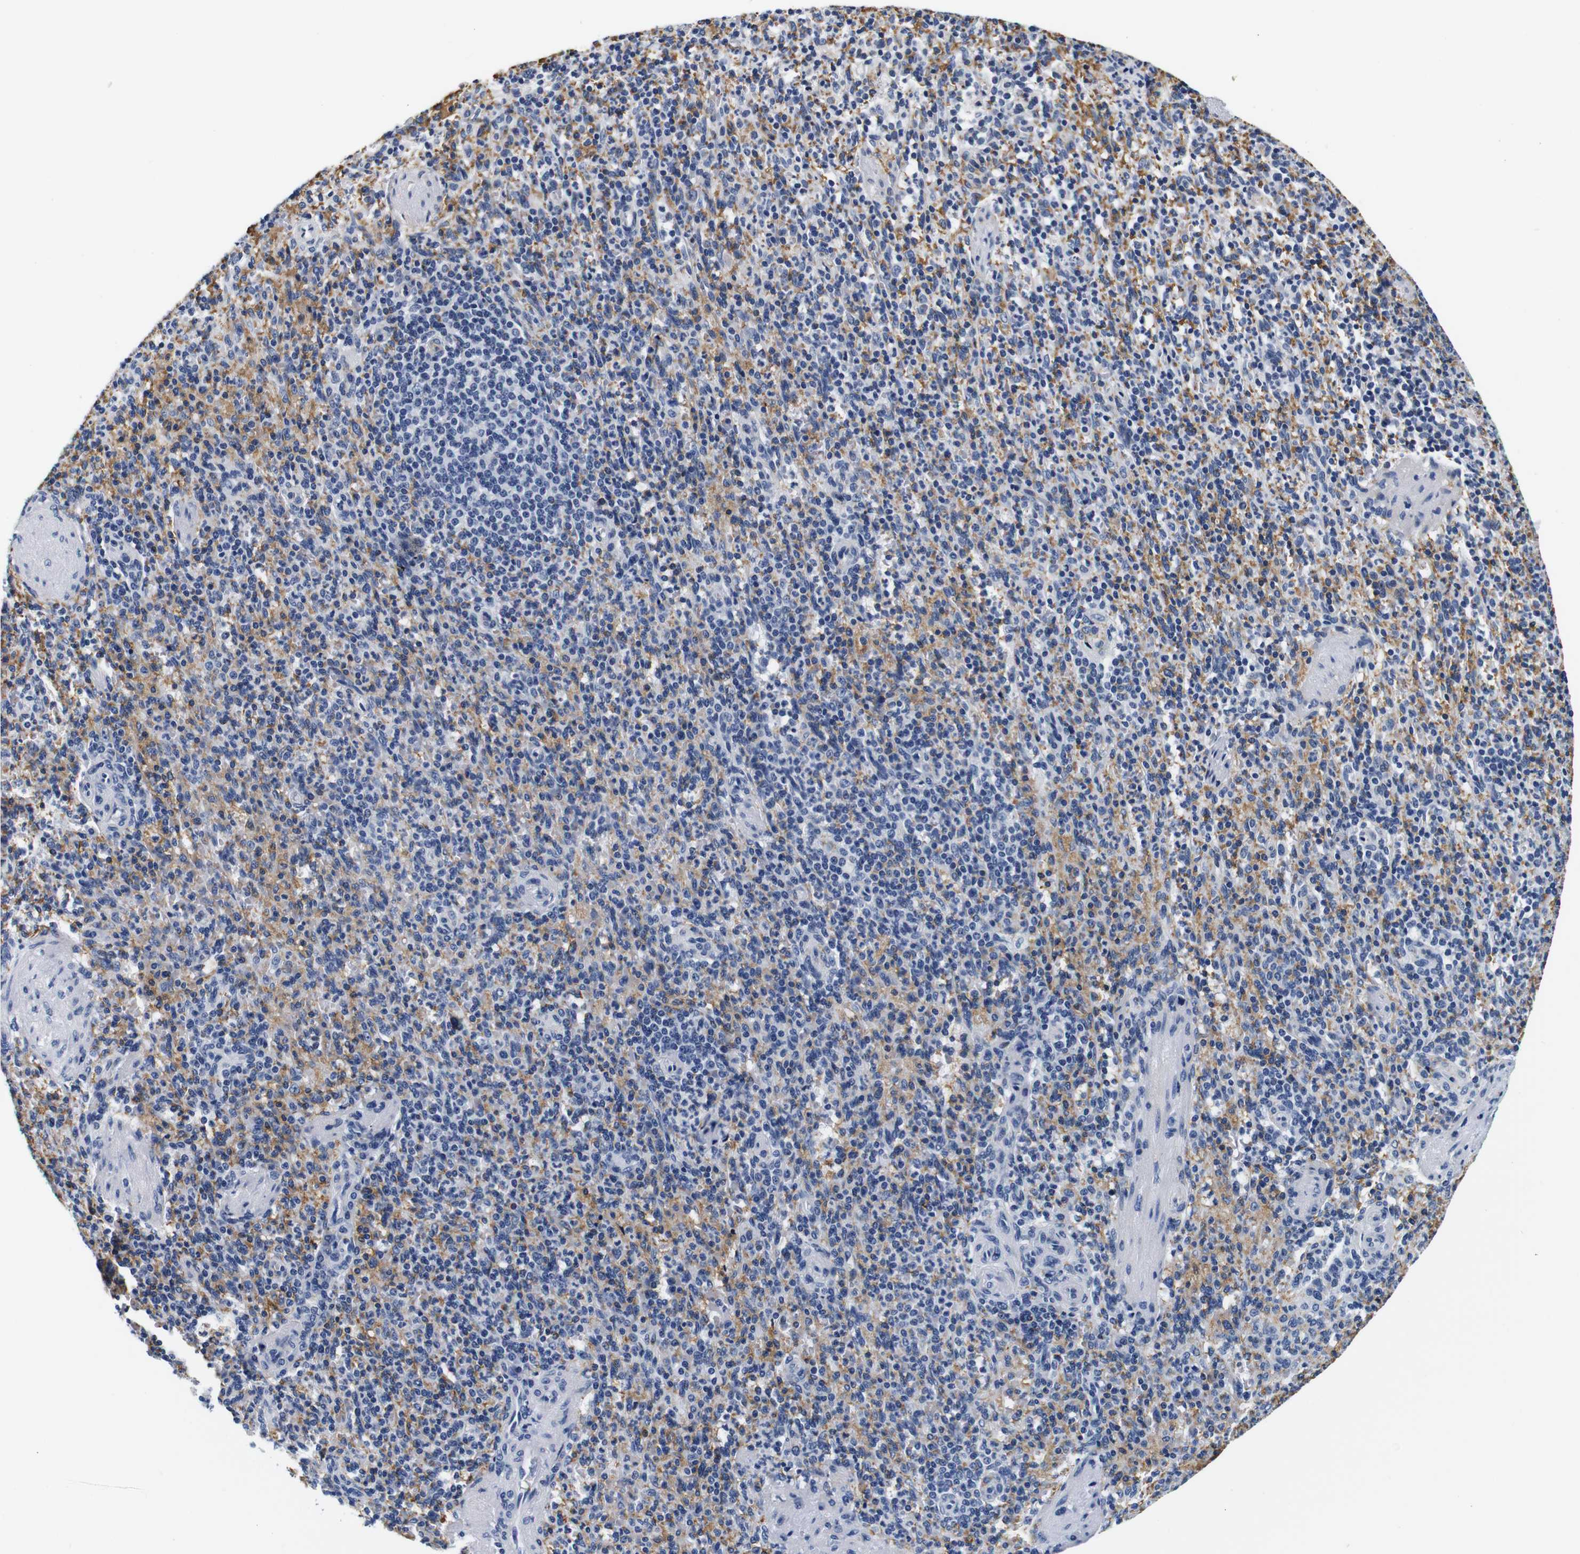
{"staining": {"intensity": "moderate", "quantity": "25%-75%", "location": "cytoplasmic/membranous"}, "tissue": "spleen", "cell_type": "Cells in red pulp", "image_type": "normal", "snomed": [{"axis": "morphology", "description": "Normal tissue, NOS"}, {"axis": "topography", "description": "Spleen"}], "caption": "Immunohistochemistry (DAB (3,3'-diaminobenzidine)) staining of normal spleen exhibits moderate cytoplasmic/membranous protein staining in approximately 25%-75% of cells in red pulp.", "gene": "GP1BA", "patient": {"sex": "female", "age": 74}}